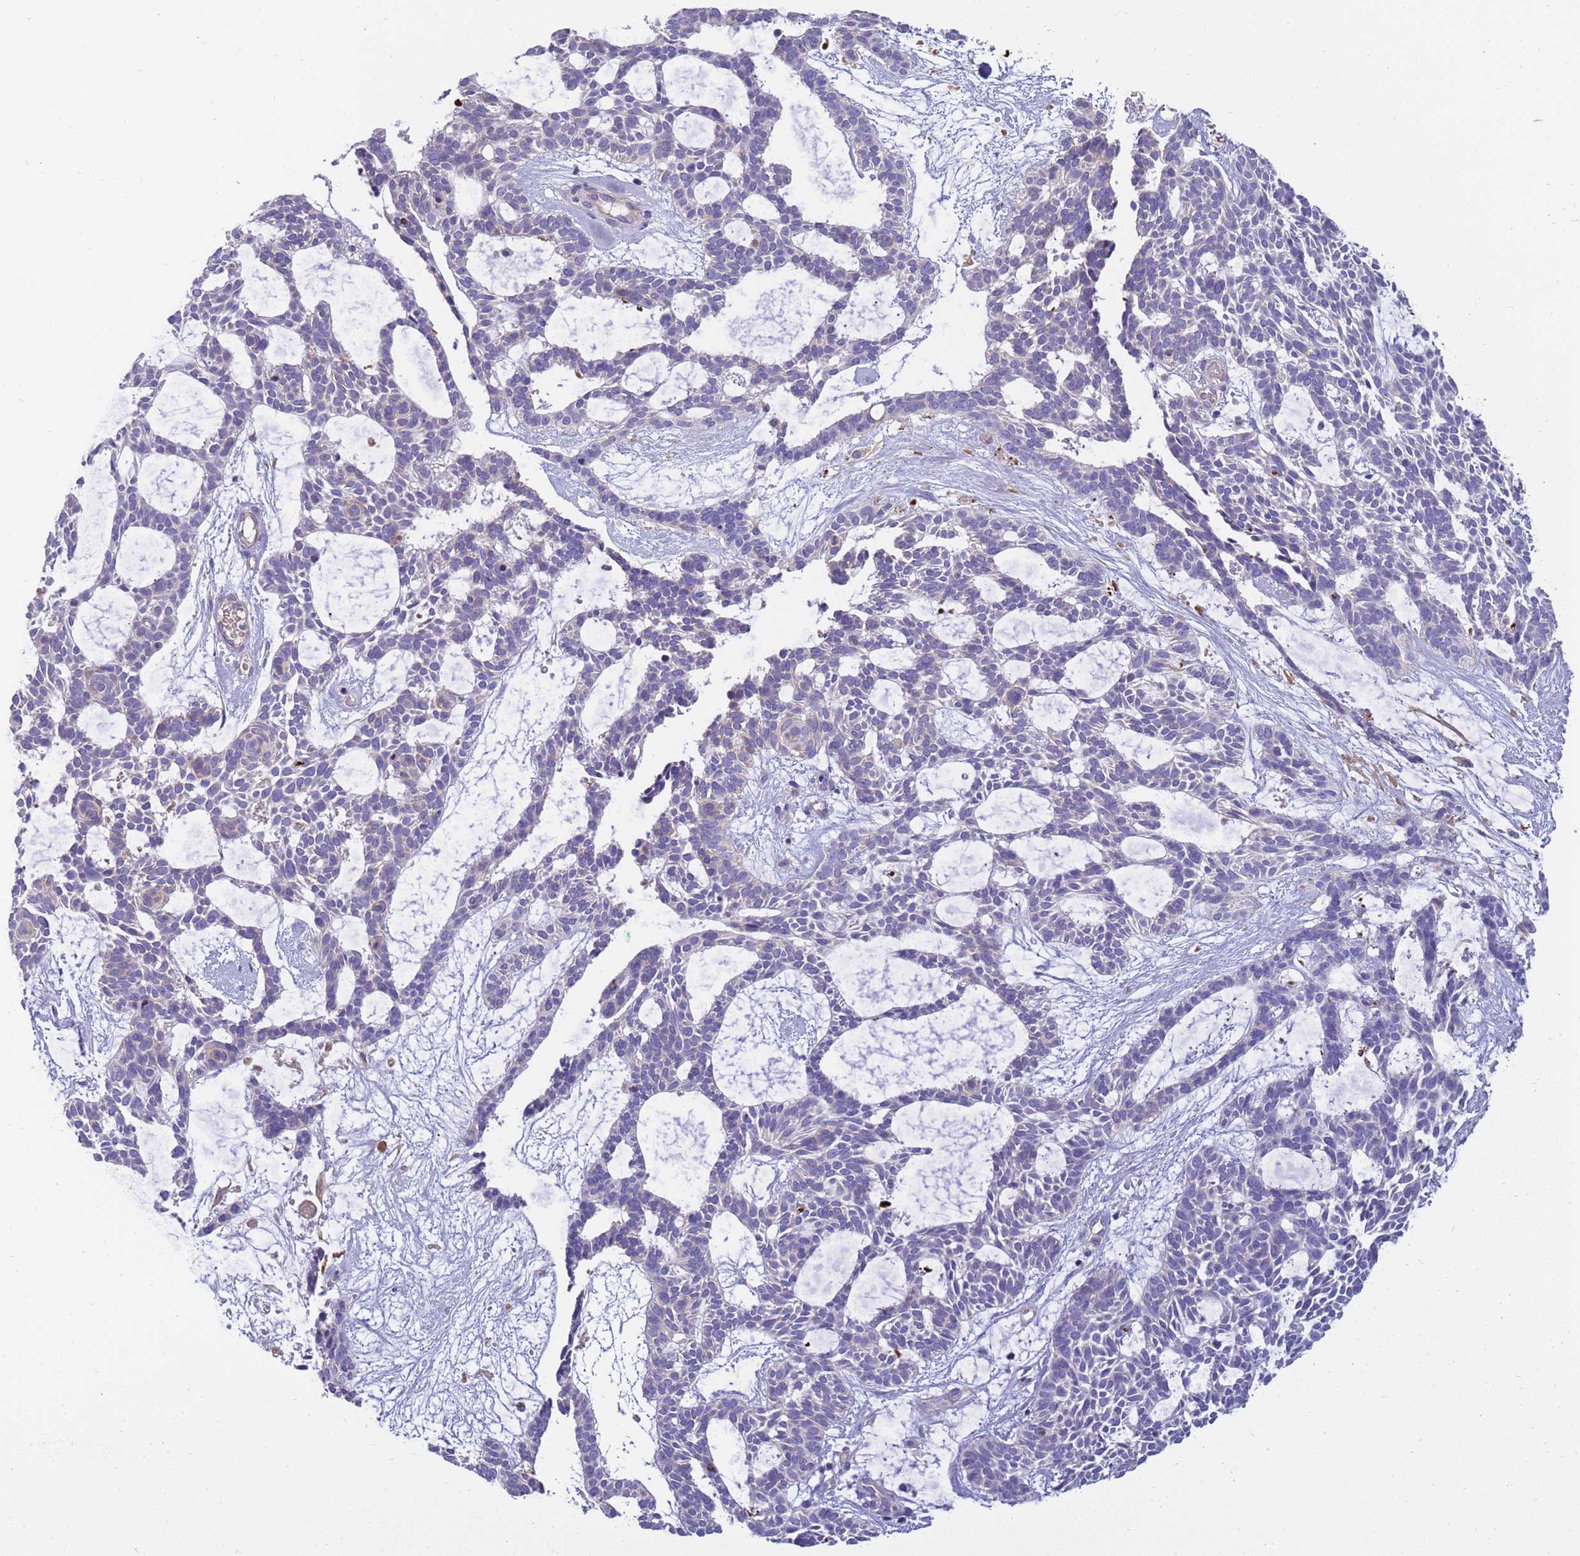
{"staining": {"intensity": "negative", "quantity": "none", "location": "none"}, "tissue": "skin cancer", "cell_type": "Tumor cells", "image_type": "cancer", "snomed": [{"axis": "morphology", "description": "Basal cell carcinoma"}, {"axis": "topography", "description": "Skin"}], "caption": "Basal cell carcinoma (skin) was stained to show a protein in brown. There is no significant expression in tumor cells.", "gene": "RIPPLY2", "patient": {"sex": "male", "age": 61}}